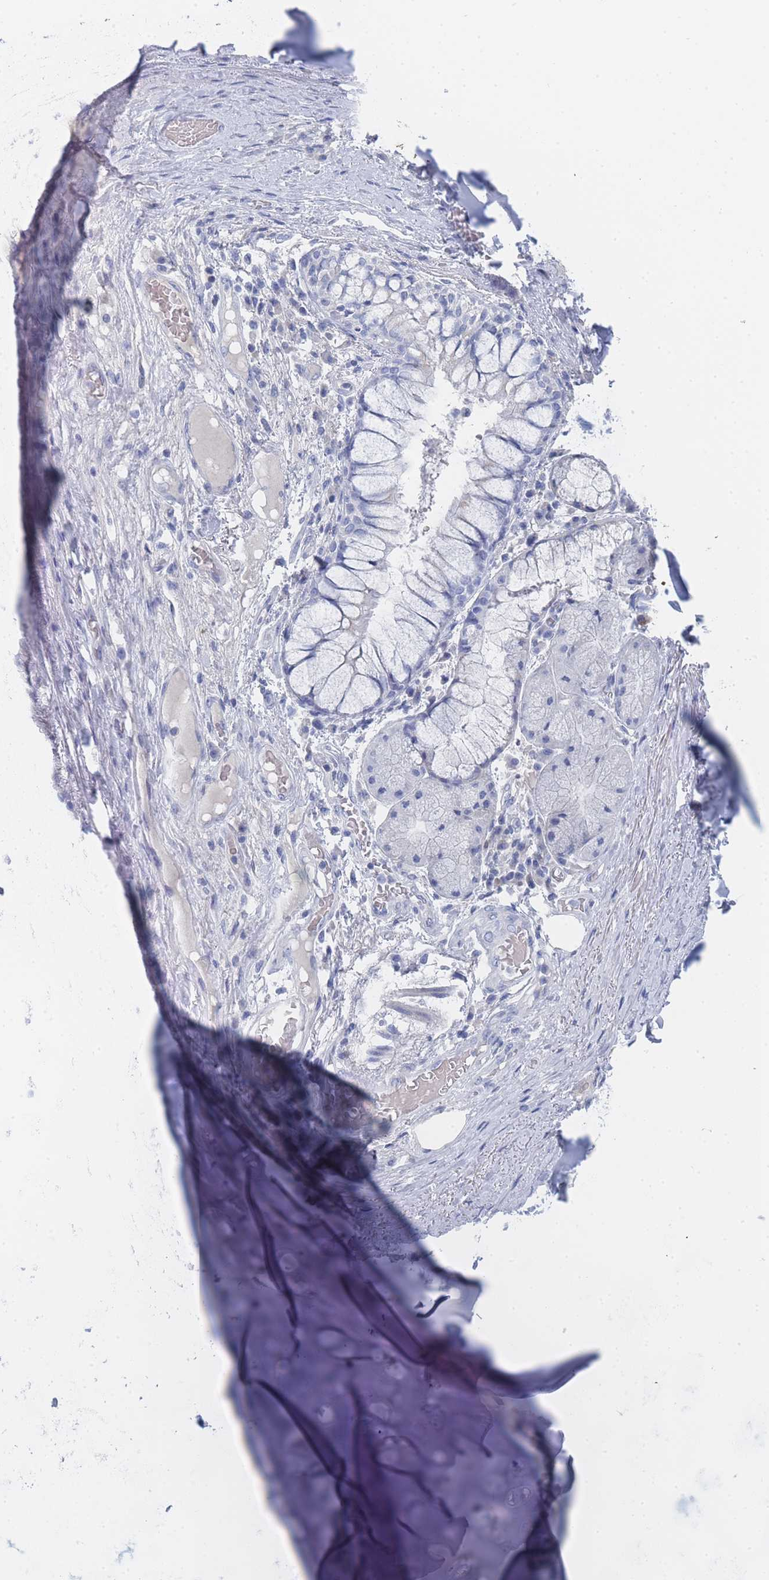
{"staining": {"intensity": "negative", "quantity": "none", "location": "none"}, "tissue": "adipose tissue", "cell_type": "Adipocytes", "image_type": "normal", "snomed": [{"axis": "morphology", "description": "Normal tissue, NOS"}, {"axis": "topography", "description": "Cartilage tissue"}, {"axis": "topography", "description": "Bronchus"}], "caption": "Immunohistochemistry (IHC) photomicrograph of unremarkable adipose tissue stained for a protein (brown), which displays no positivity in adipocytes.", "gene": "ACAD11", "patient": {"sex": "male", "age": 56}}